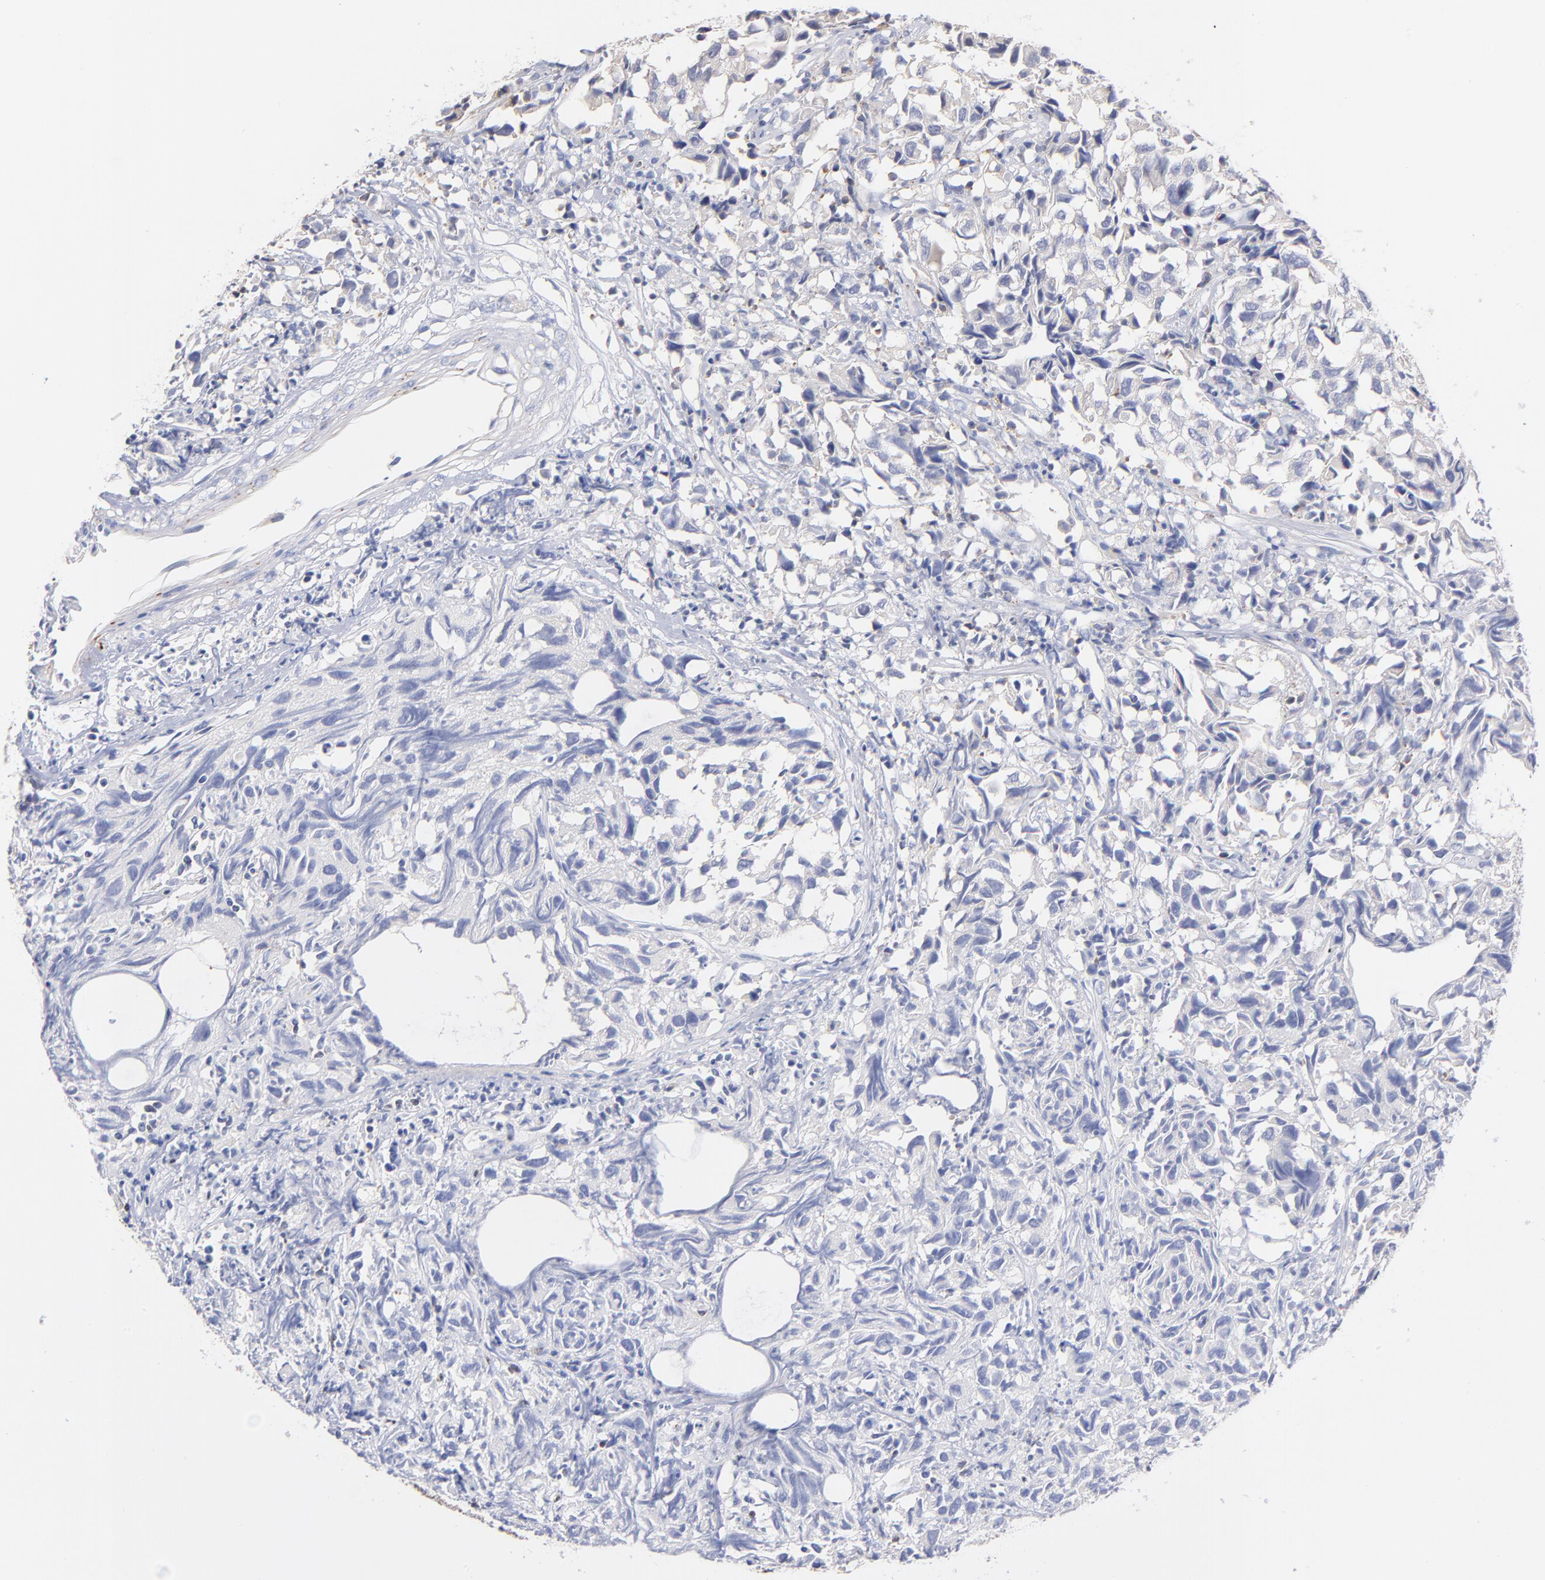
{"staining": {"intensity": "negative", "quantity": "none", "location": "none"}, "tissue": "urothelial cancer", "cell_type": "Tumor cells", "image_type": "cancer", "snomed": [{"axis": "morphology", "description": "Urothelial carcinoma, High grade"}, {"axis": "topography", "description": "Urinary bladder"}], "caption": "This is a histopathology image of IHC staining of urothelial carcinoma (high-grade), which shows no expression in tumor cells.", "gene": "KREMEN2", "patient": {"sex": "female", "age": 75}}